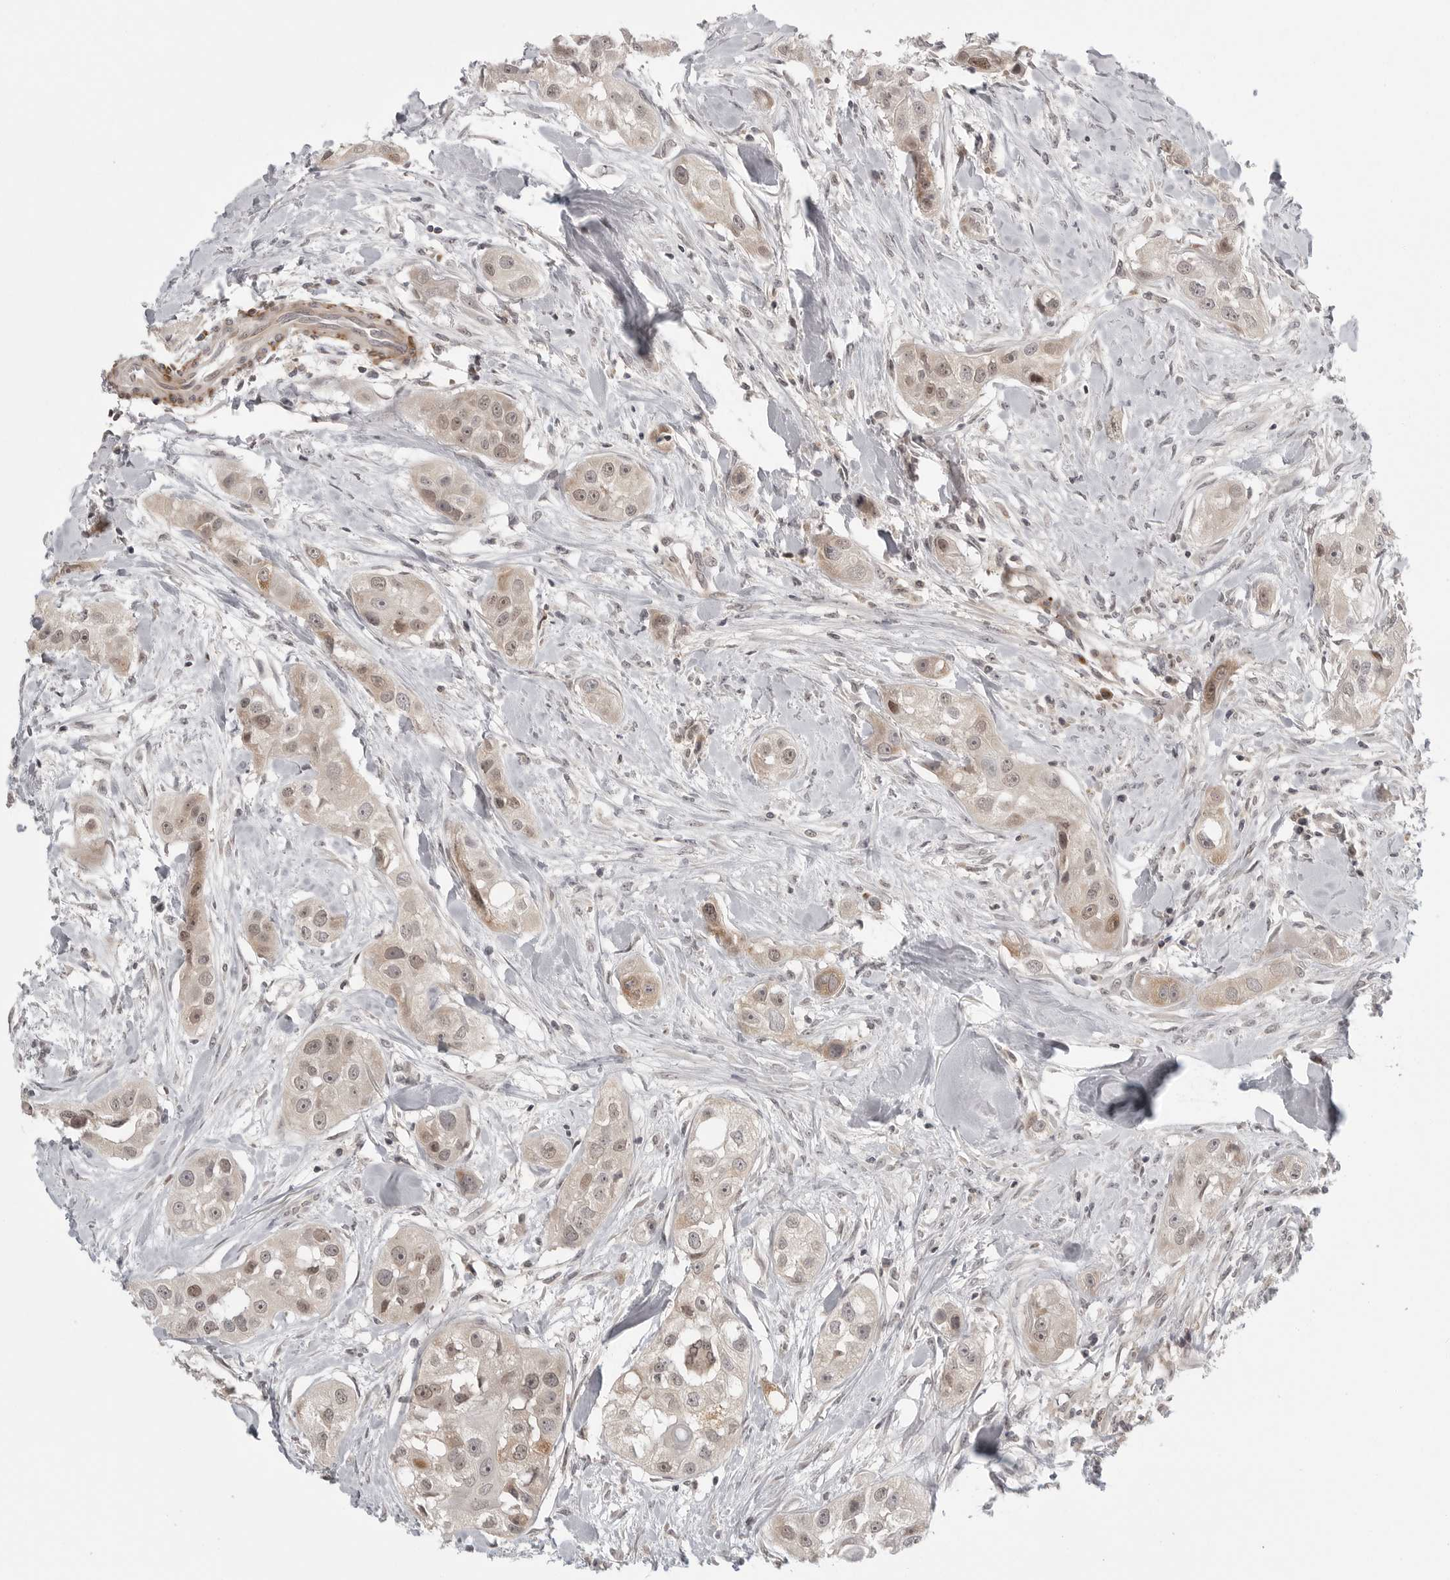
{"staining": {"intensity": "moderate", "quantity": "25%-75%", "location": "cytoplasmic/membranous,nuclear"}, "tissue": "head and neck cancer", "cell_type": "Tumor cells", "image_type": "cancer", "snomed": [{"axis": "morphology", "description": "Normal tissue, NOS"}, {"axis": "morphology", "description": "Squamous cell carcinoma, NOS"}, {"axis": "topography", "description": "Skeletal muscle"}, {"axis": "topography", "description": "Head-Neck"}], "caption": "There is medium levels of moderate cytoplasmic/membranous and nuclear expression in tumor cells of squamous cell carcinoma (head and neck), as demonstrated by immunohistochemical staining (brown color).", "gene": "TUT4", "patient": {"sex": "male", "age": 51}}